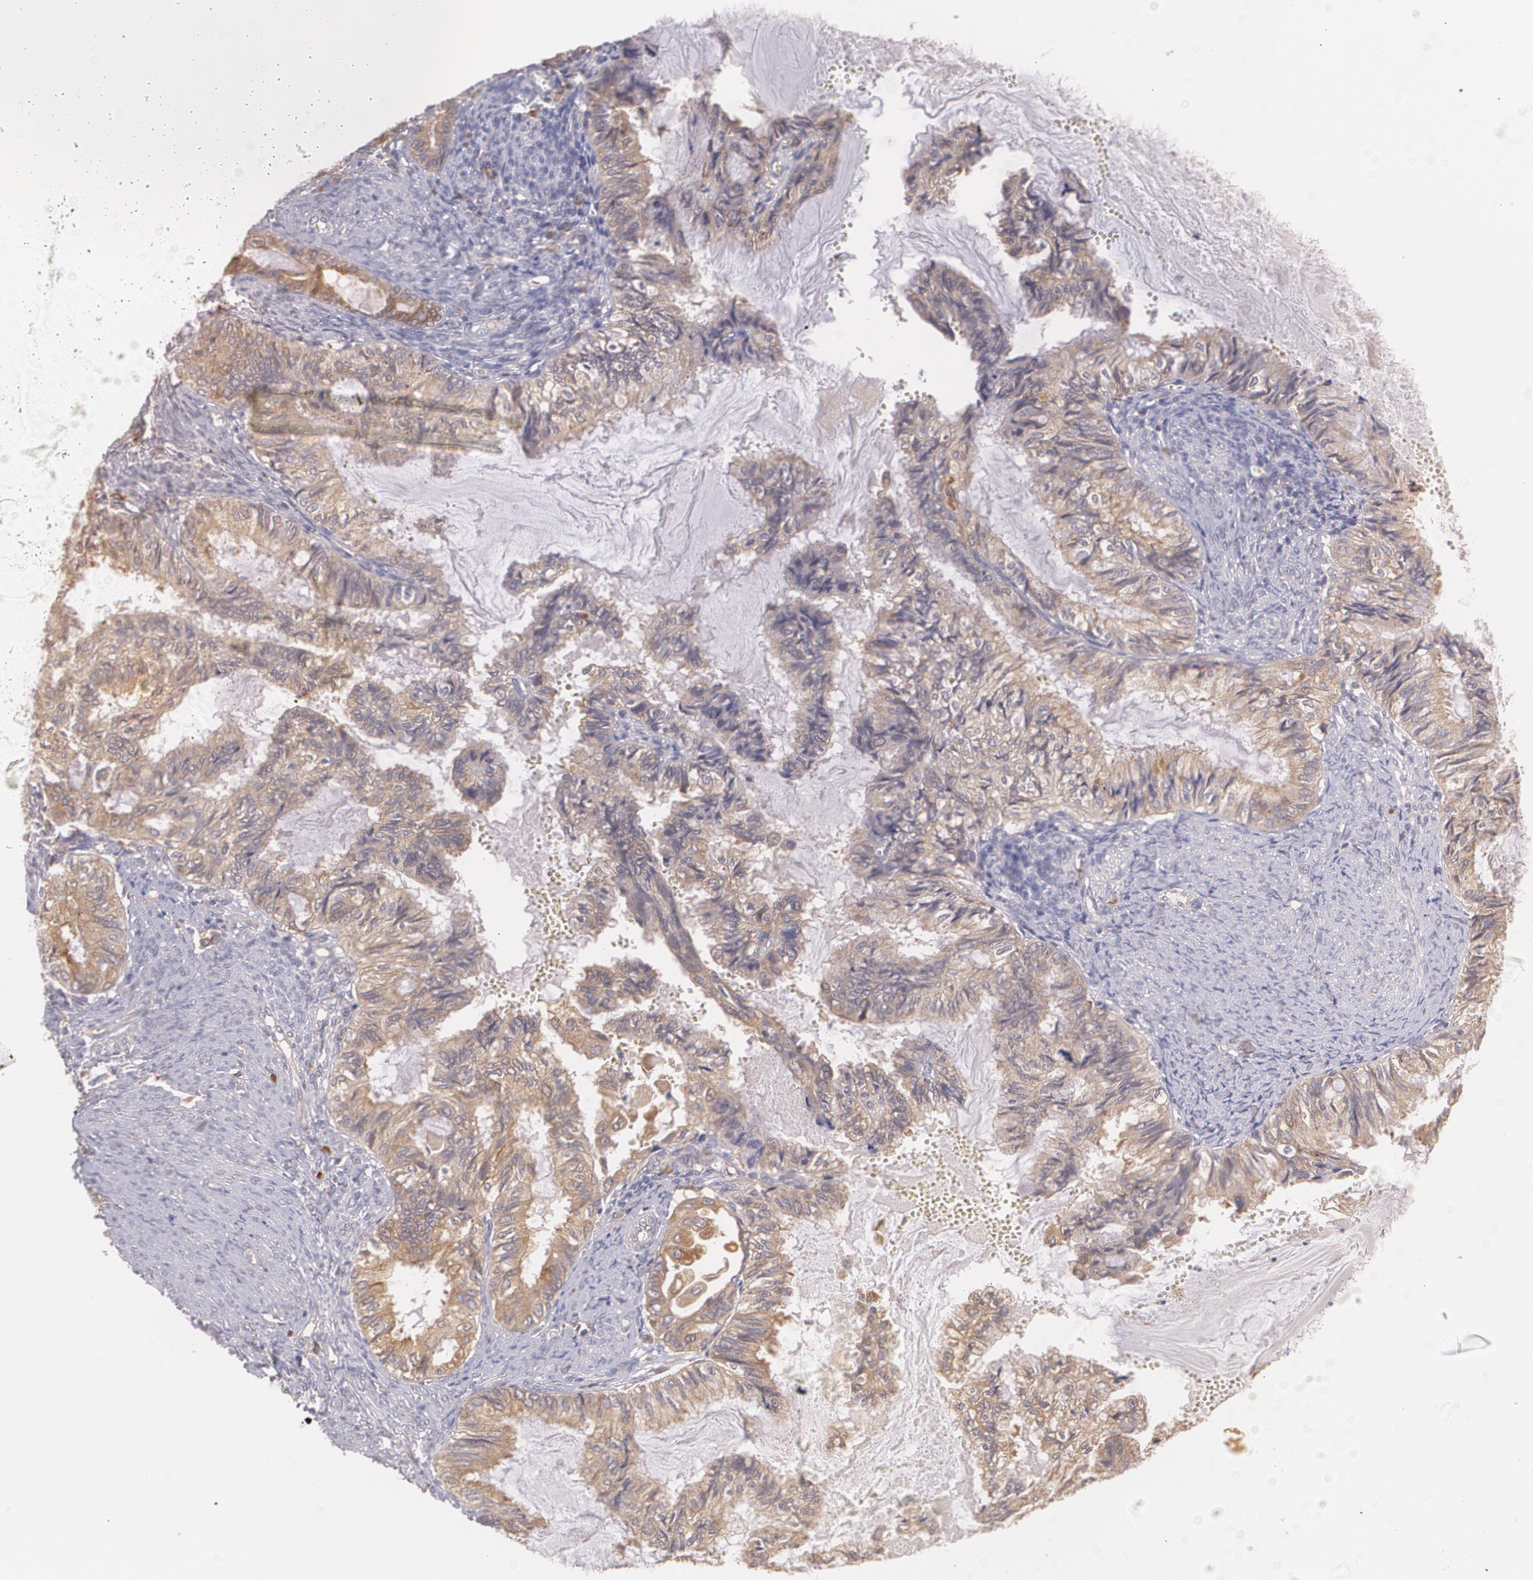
{"staining": {"intensity": "moderate", "quantity": ">75%", "location": "cytoplasmic/membranous"}, "tissue": "endometrial cancer", "cell_type": "Tumor cells", "image_type": "cancer", "snomed": [{"axis": "morphology", "description": "Adenocarcinoma, NOS"}, {"axis": "topography", "description": "Endometrium"}], "caption": "Immunohistochemical staining of human endometrial cancer (adenocarcinoma) exhibits medium levels of moderate cytoplasmic/membranous protein positivity in about >75% of tumor cells. (DAB = brown stain, brightfield microscopy at high magnification).", "gene": "CCL17", "patient": {"sex": "female", "age": 86}}